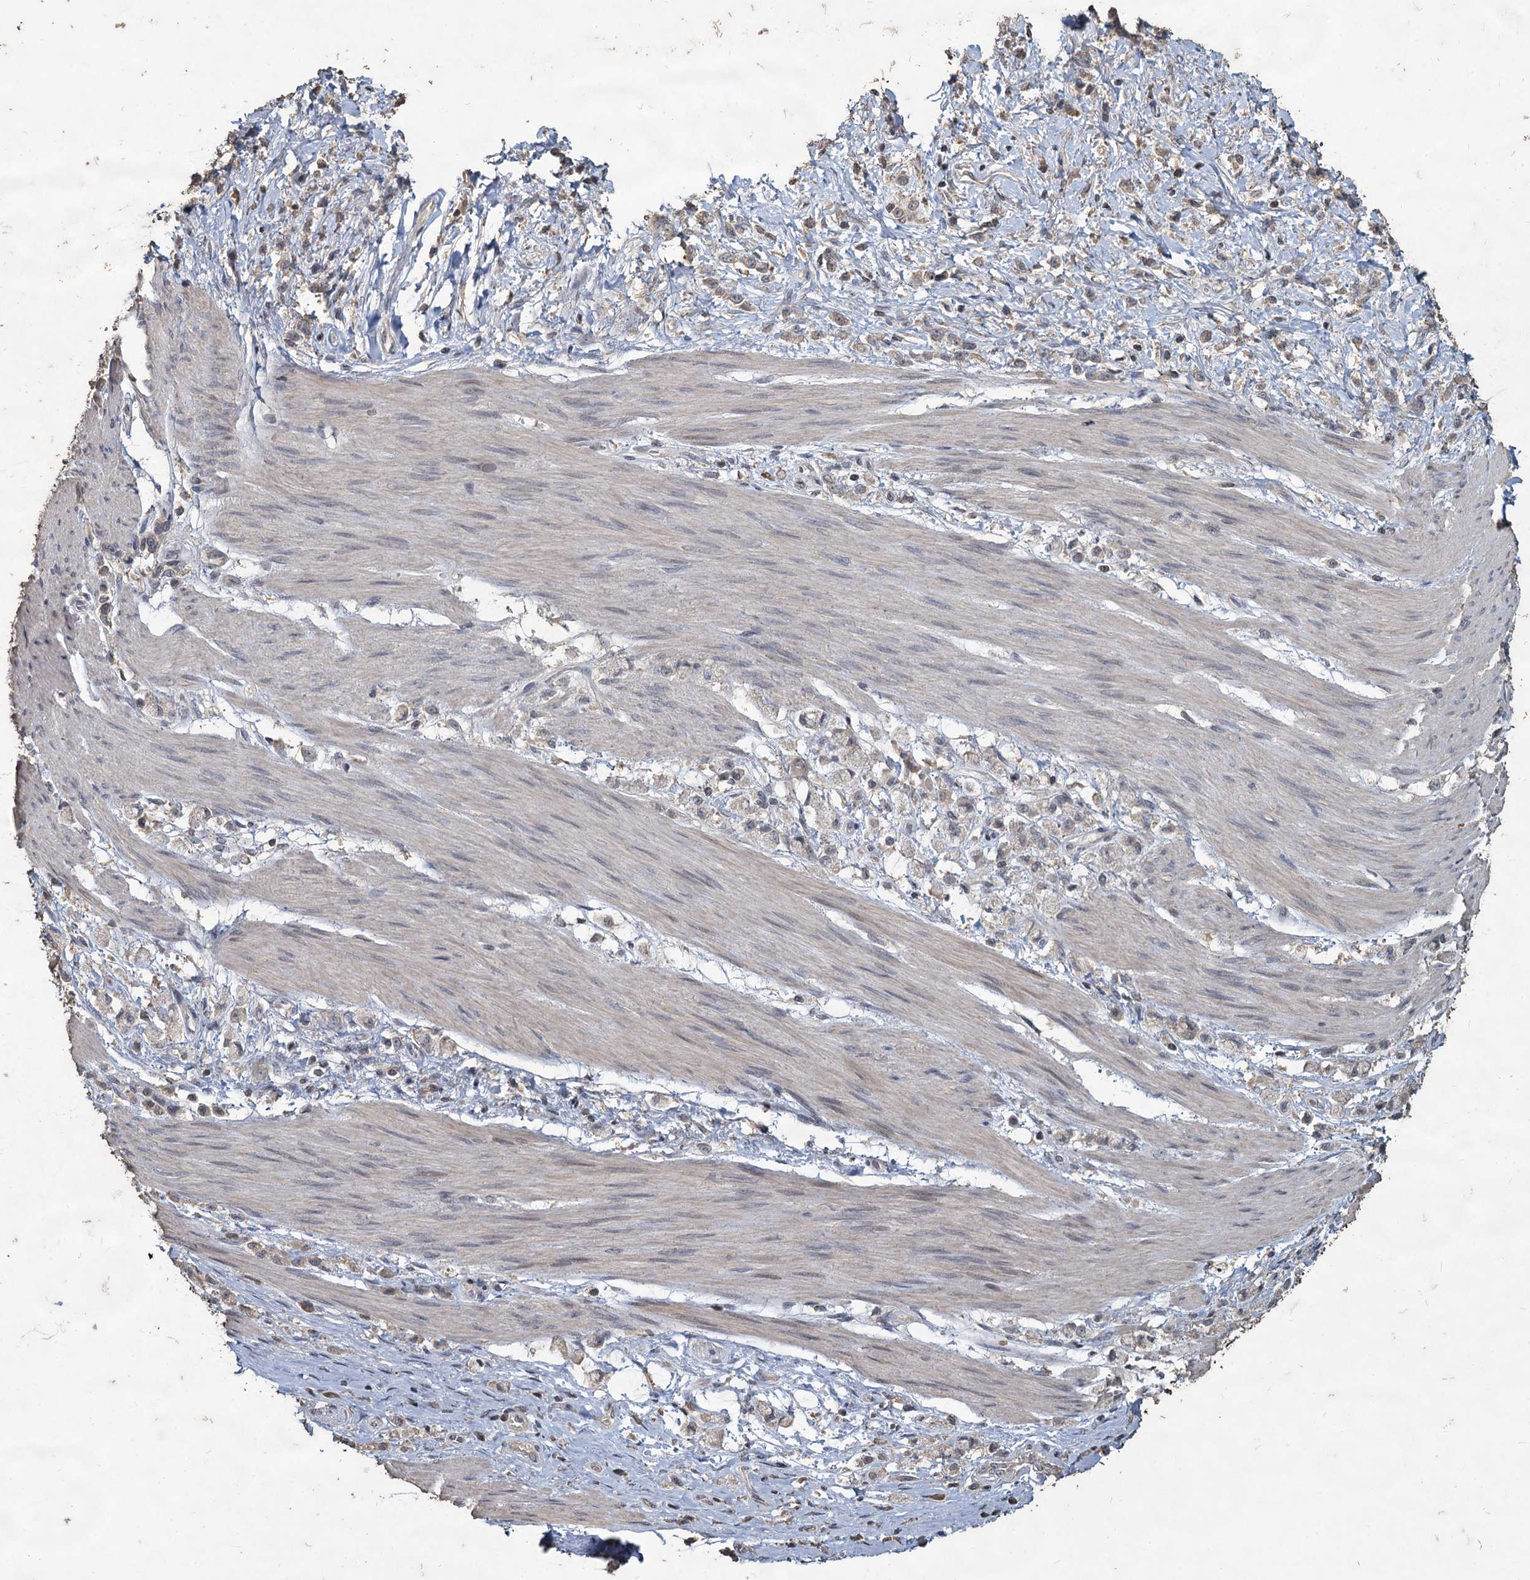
{"staining": {"intensity": "negative", "quantity": "none", "location": "none"}, "tissue": "stomach cancer", "cell_type": "Tumor cells", "image_type": "cancer", "snomed": [{"axis": "morphology", "description": "Adenocarcinoma, NOS"}, {"axis": "topography", "description": "Stomach"}], "caption": "There is no significant expression in tumor cells of stomach cancer (adenocarcinoma). (DAB immunohistochemistry visualized using brightfield microscopy, high magnification).", "gene": "CCDC61", "patient": {"sex": "female", "age": 60}}